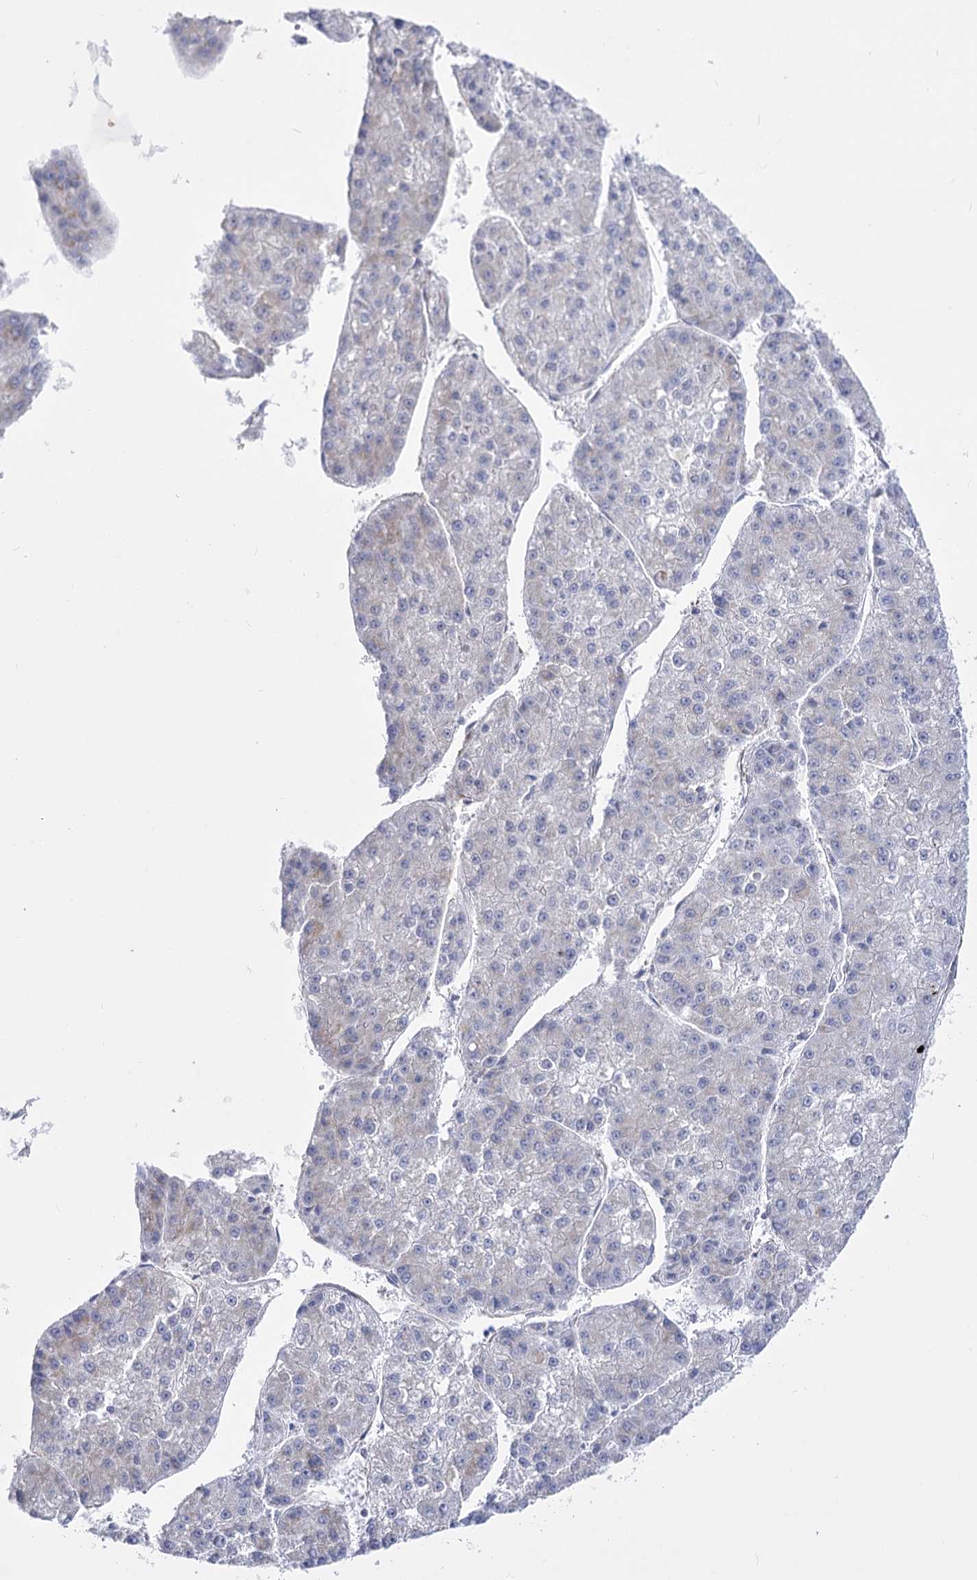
{"staining": {"intensity": "negative", "quantity": "none", "location": "none"}, "tissue": "liver cancer", "cell_type": "Tumor cells", "image_type": "cancer", "snomed": [{"axis": "morphology", "description": "Carcinoma, Hepatocellular, NOS"}, {"axis": "topography", "description": "Liver"}], "caption": "Immunohistochemistry (IHC) micrograph of human liver cancer stained for a protein (brown), which demonstrates no expression in tumor cells.", "gene": "PDHB", "patient": {"sex": "female", "age": 73}}